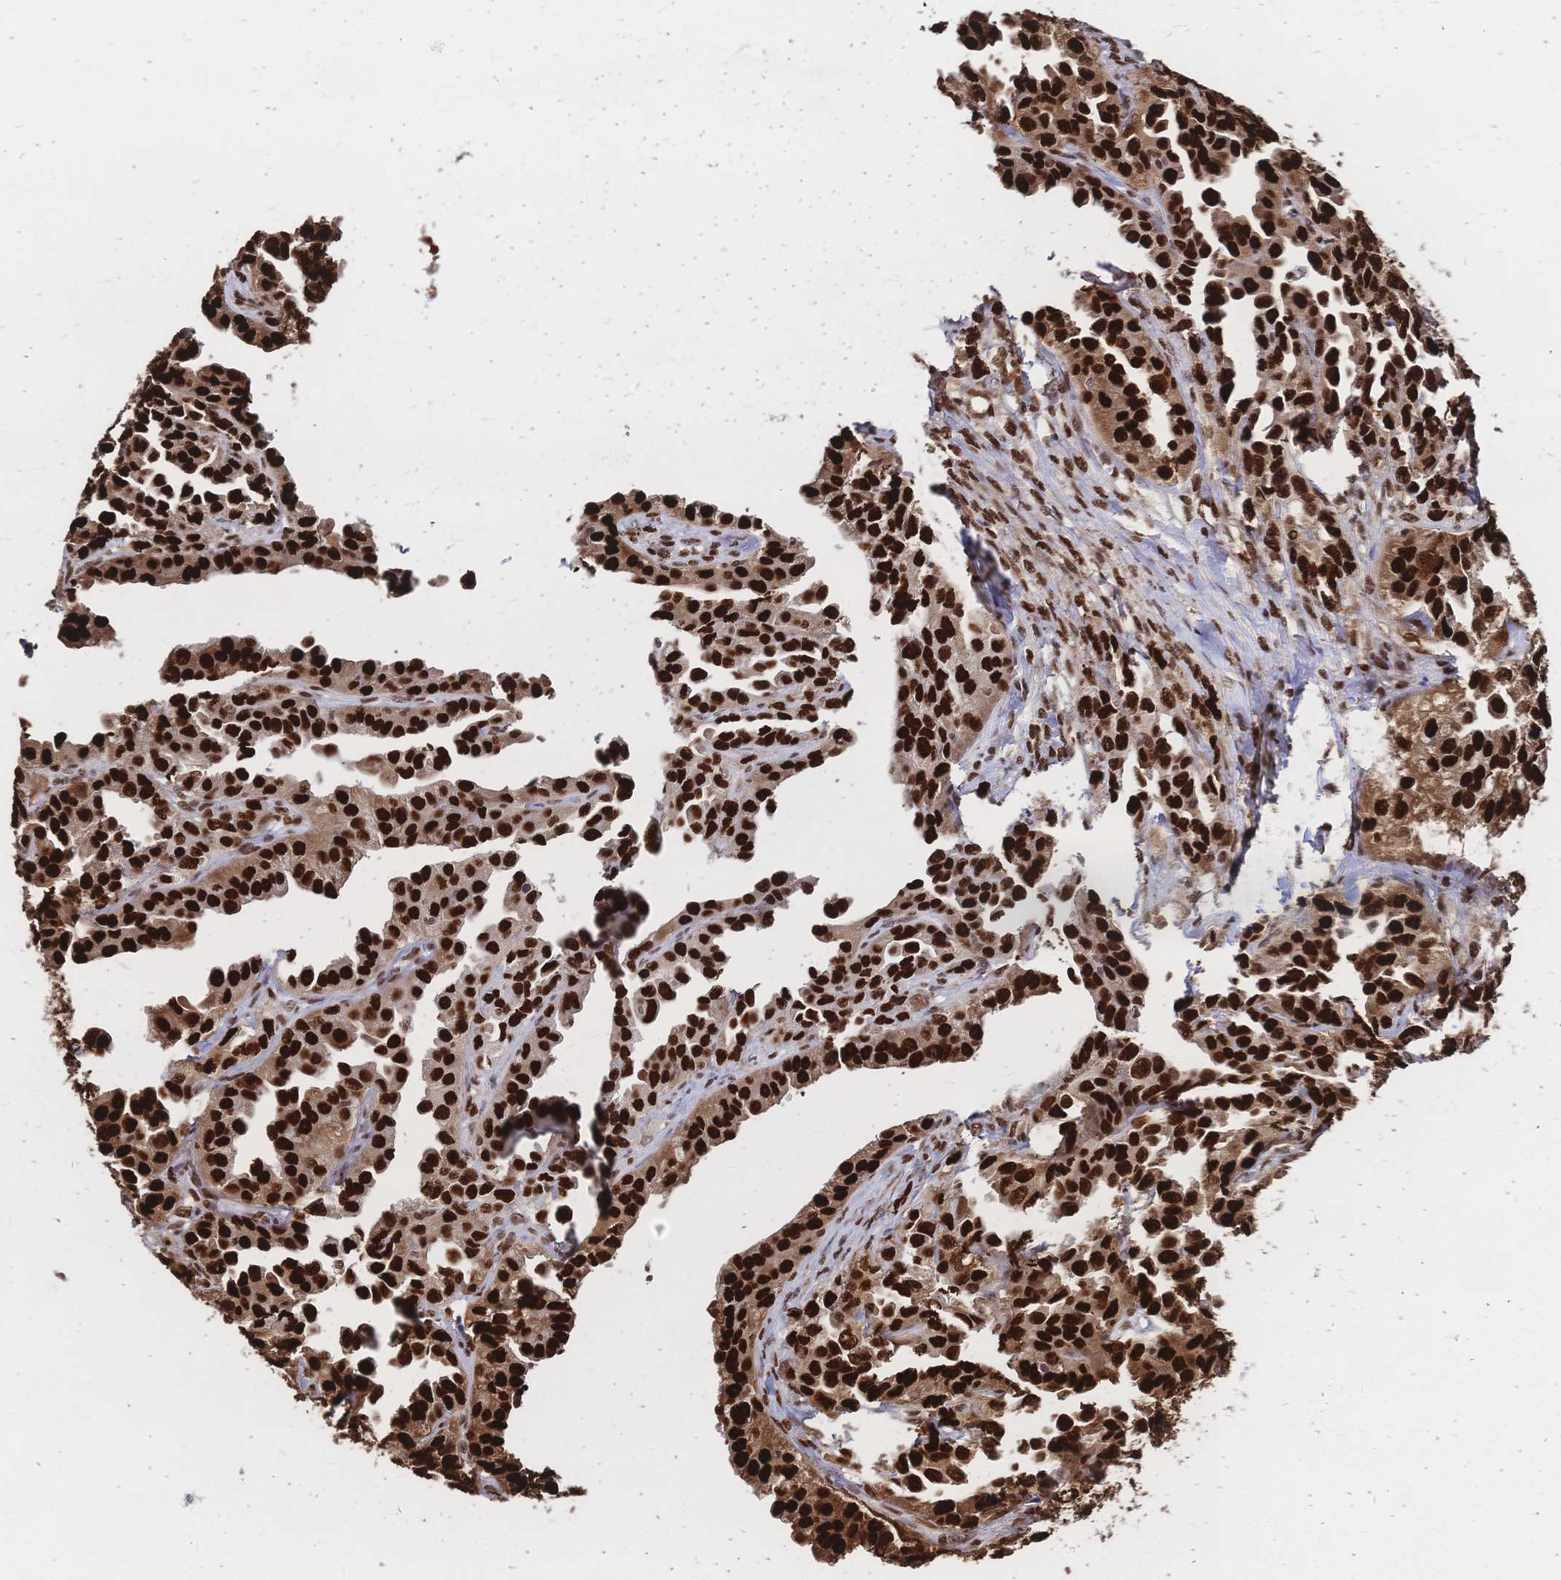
{"staining": {"intensity": "strong", "quantity": ">75%", "location": "nuclear"}, "tissue": "ovarian cancer", "cell_type": "Tumor cells", "image_type": "cancer", "snomed": [{"axis": "morphology", "description": "Cystadenocarcinoma, serous, NOS"}, {"axis": "topography", "description": "Ovary"}], "caption": "A brown stain highlights strong nuclear expression of a protein in ovarian cancer tumor cells.", "gene": "HDGF", "patient": {"sex": "female", "age": 75}}